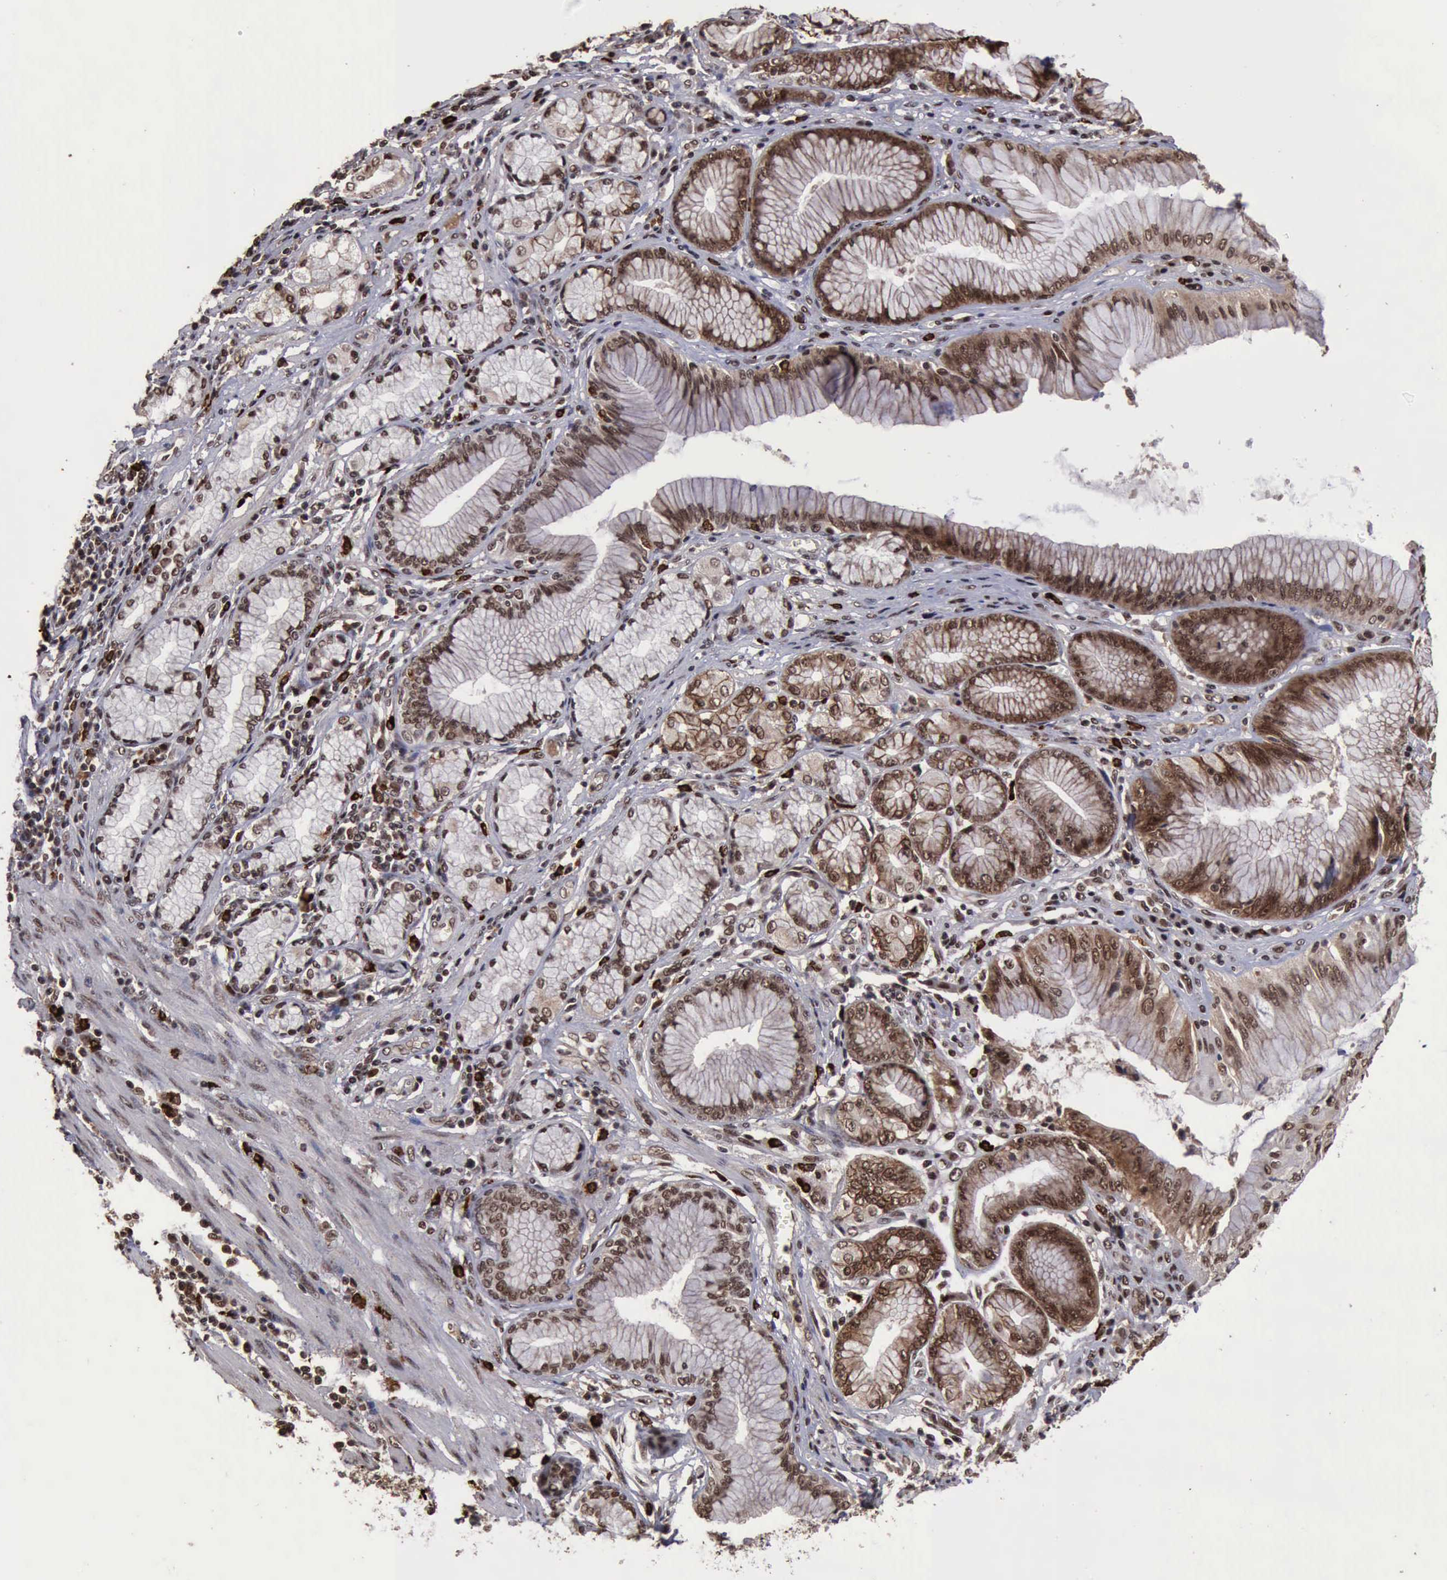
{"staining": {"intensity": "moderate", "quantity": ">75%", "location": "cytoplasmic/membranous,nuclear"}, "tissue": "stomach cancer", "cell_type": "Tumor cells", "image_type": "cancer", "snomed": [{"axis": "morphology", "description": "Adenocarcinoma, NOS"}, {"axis": "topography", "description": "Pancreas"}, {"axis": "topography", "description": "Stomach, upper"}], "caption": "IHC of human stomach cancer (adenocarcinoma) reveals medium levels of moderate cytoplasmic/membranous and nuclear positivity in approximately >75% of tumor cells.", "gene": "TRMT2A", "patient": {"sex": "male", "age": 77}}